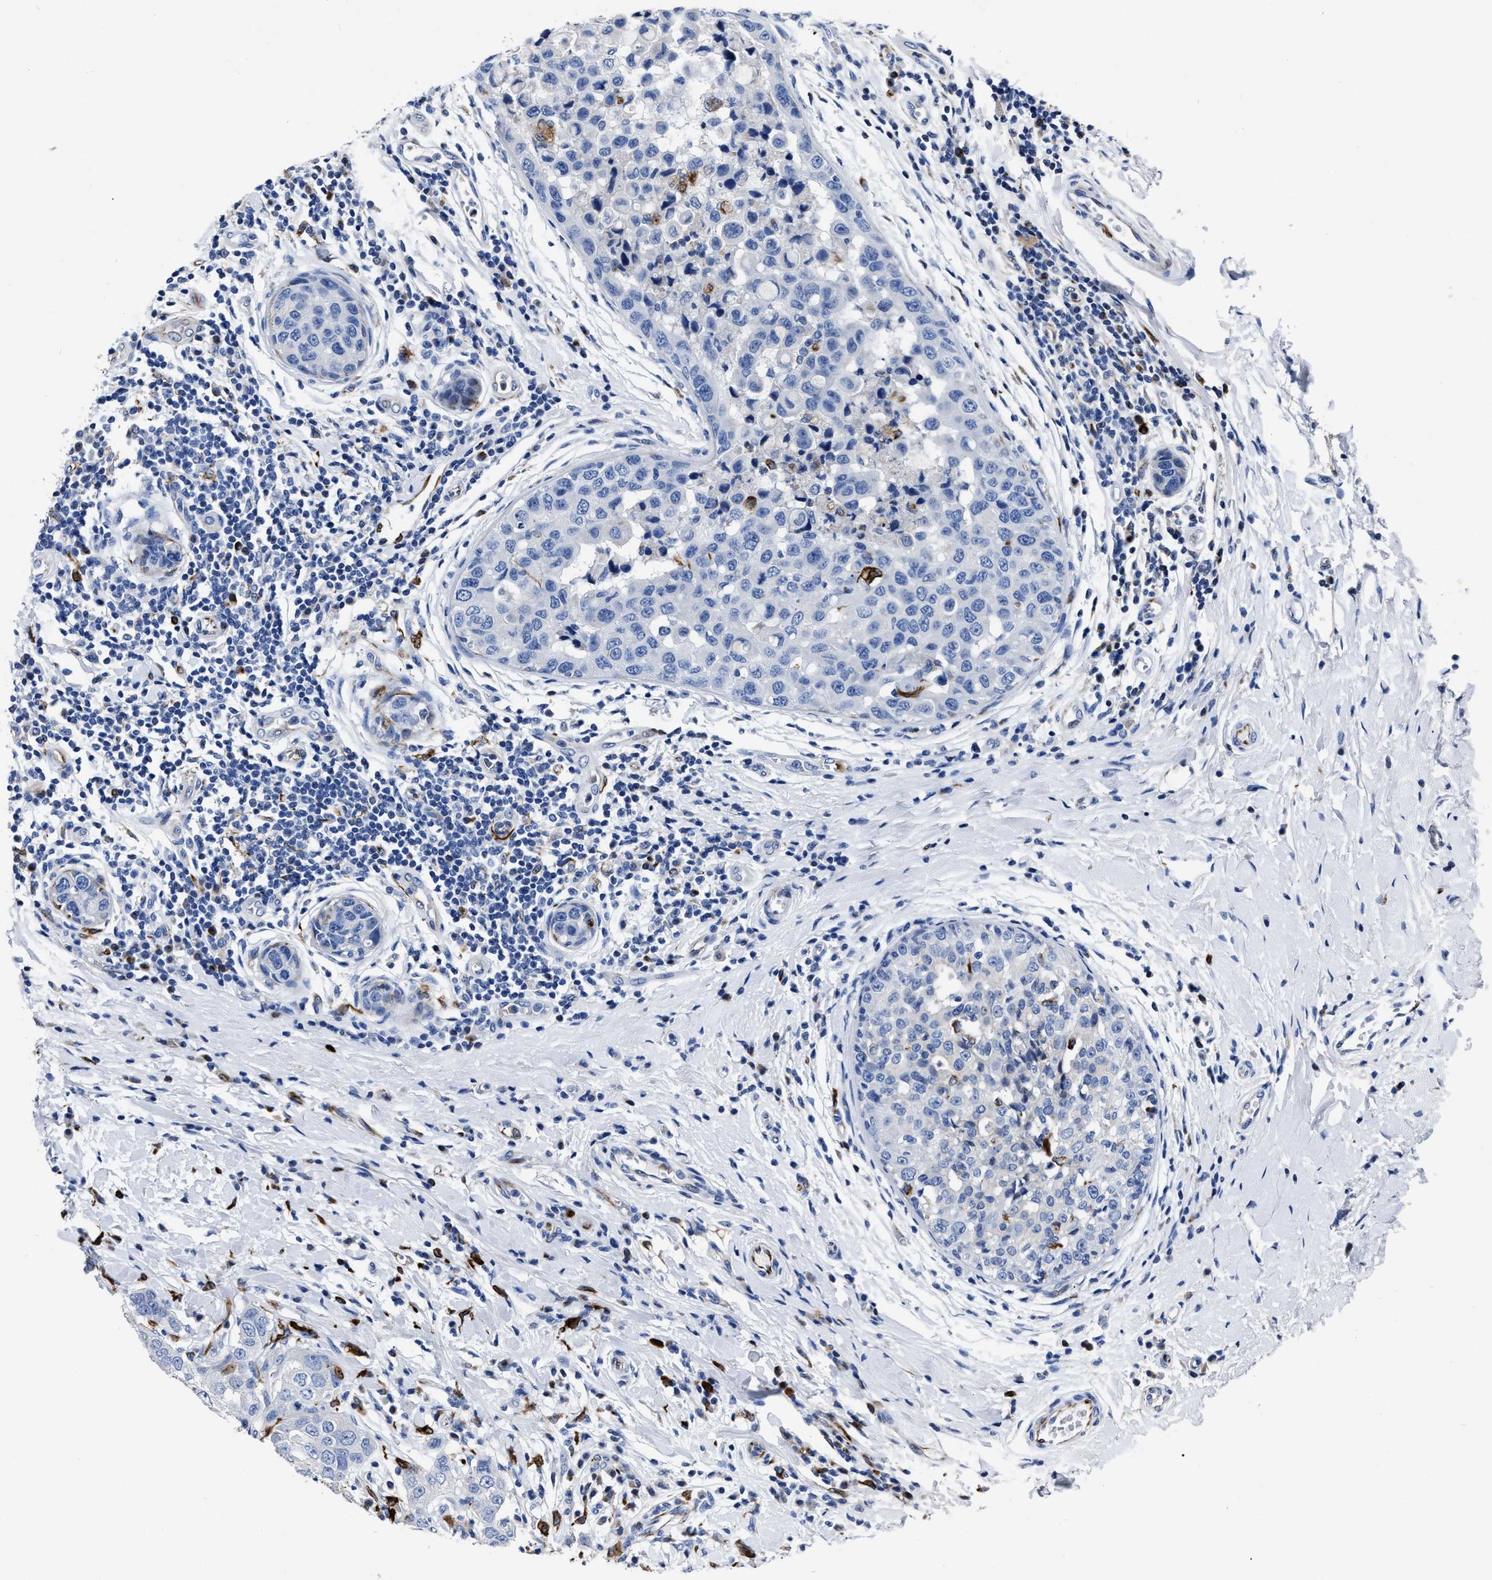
{"staining": {"intensity": "negative", "quantity": "none", "location": "none"}, "tissue": "breast cancer", "cell_type": "Tumor cells", "image_type": "cancer", "snomed": [{"axis": "morphology", "description": "Duct carcinoma"}, {"axis": "topography", "description": "Breast"}], "caption": "Infiltrating ductal carcinoma (breast) was stained to show a protein in brown. There is no significant positivity in tumor cells.", "gene": "OR10G3", "patient": {"sex": "female", "age": 27}}